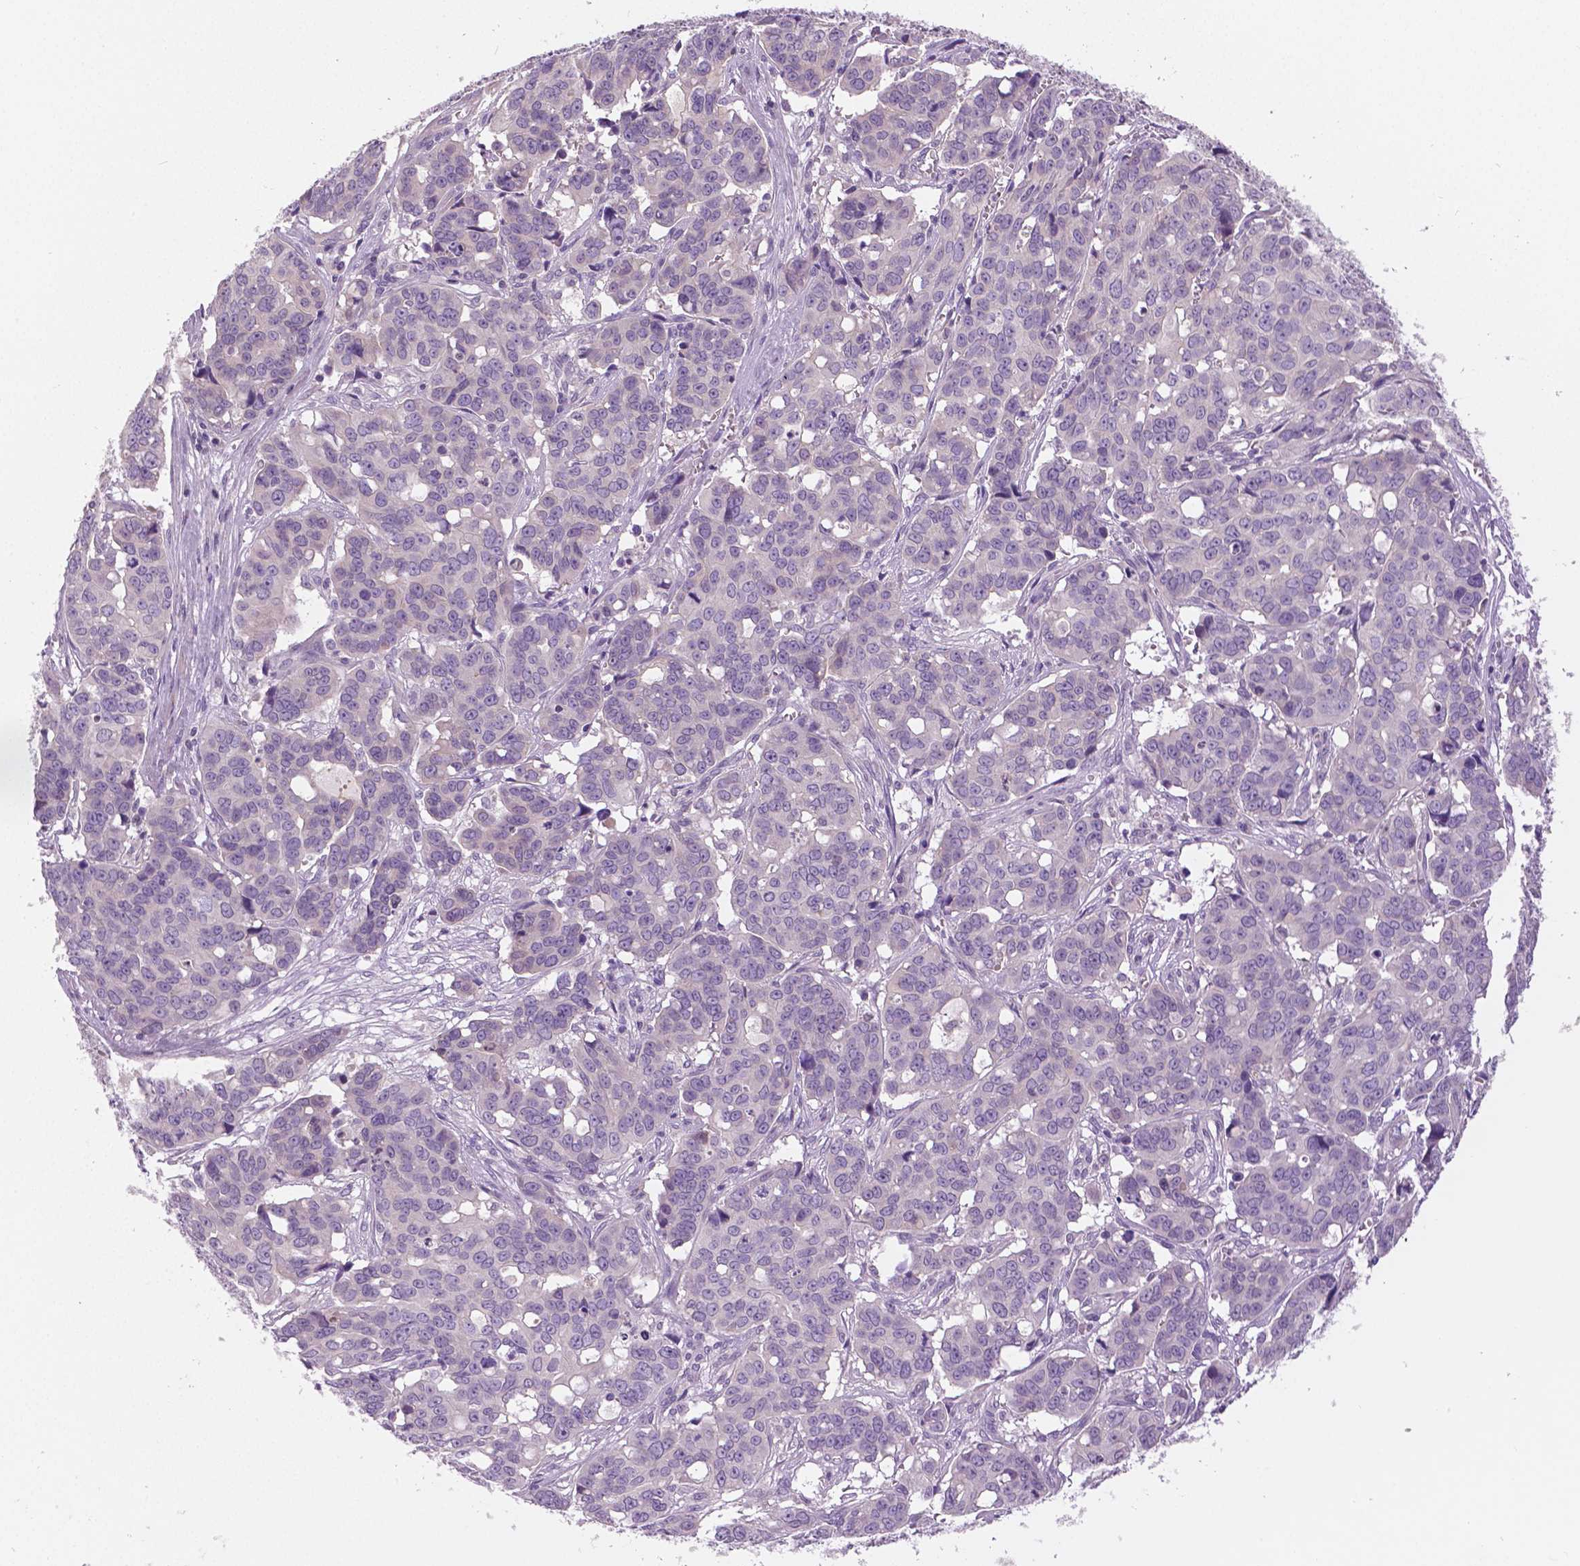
{"staining": {"intensity": "negative", "quantity": "none", "location": "none"}, "tissue": "ovarian cancer", "cell_type": "Tumor cells", "image_type": "cancer", "snomed": [{"axis": "morphology", "description": "Carcinoma, endometroid"}, {"axis": "topography", "description": "Ovary"}], "caption": "High power microscopy image of an immunohistochemistry (IHC) histopathology image of ovarian endometroid carcinoma, revealing no significant staining in tumor cells. Nuclei are stained in blue.", "gene": "DNAH12", "patient": {"sex": "female", "age": 78}}